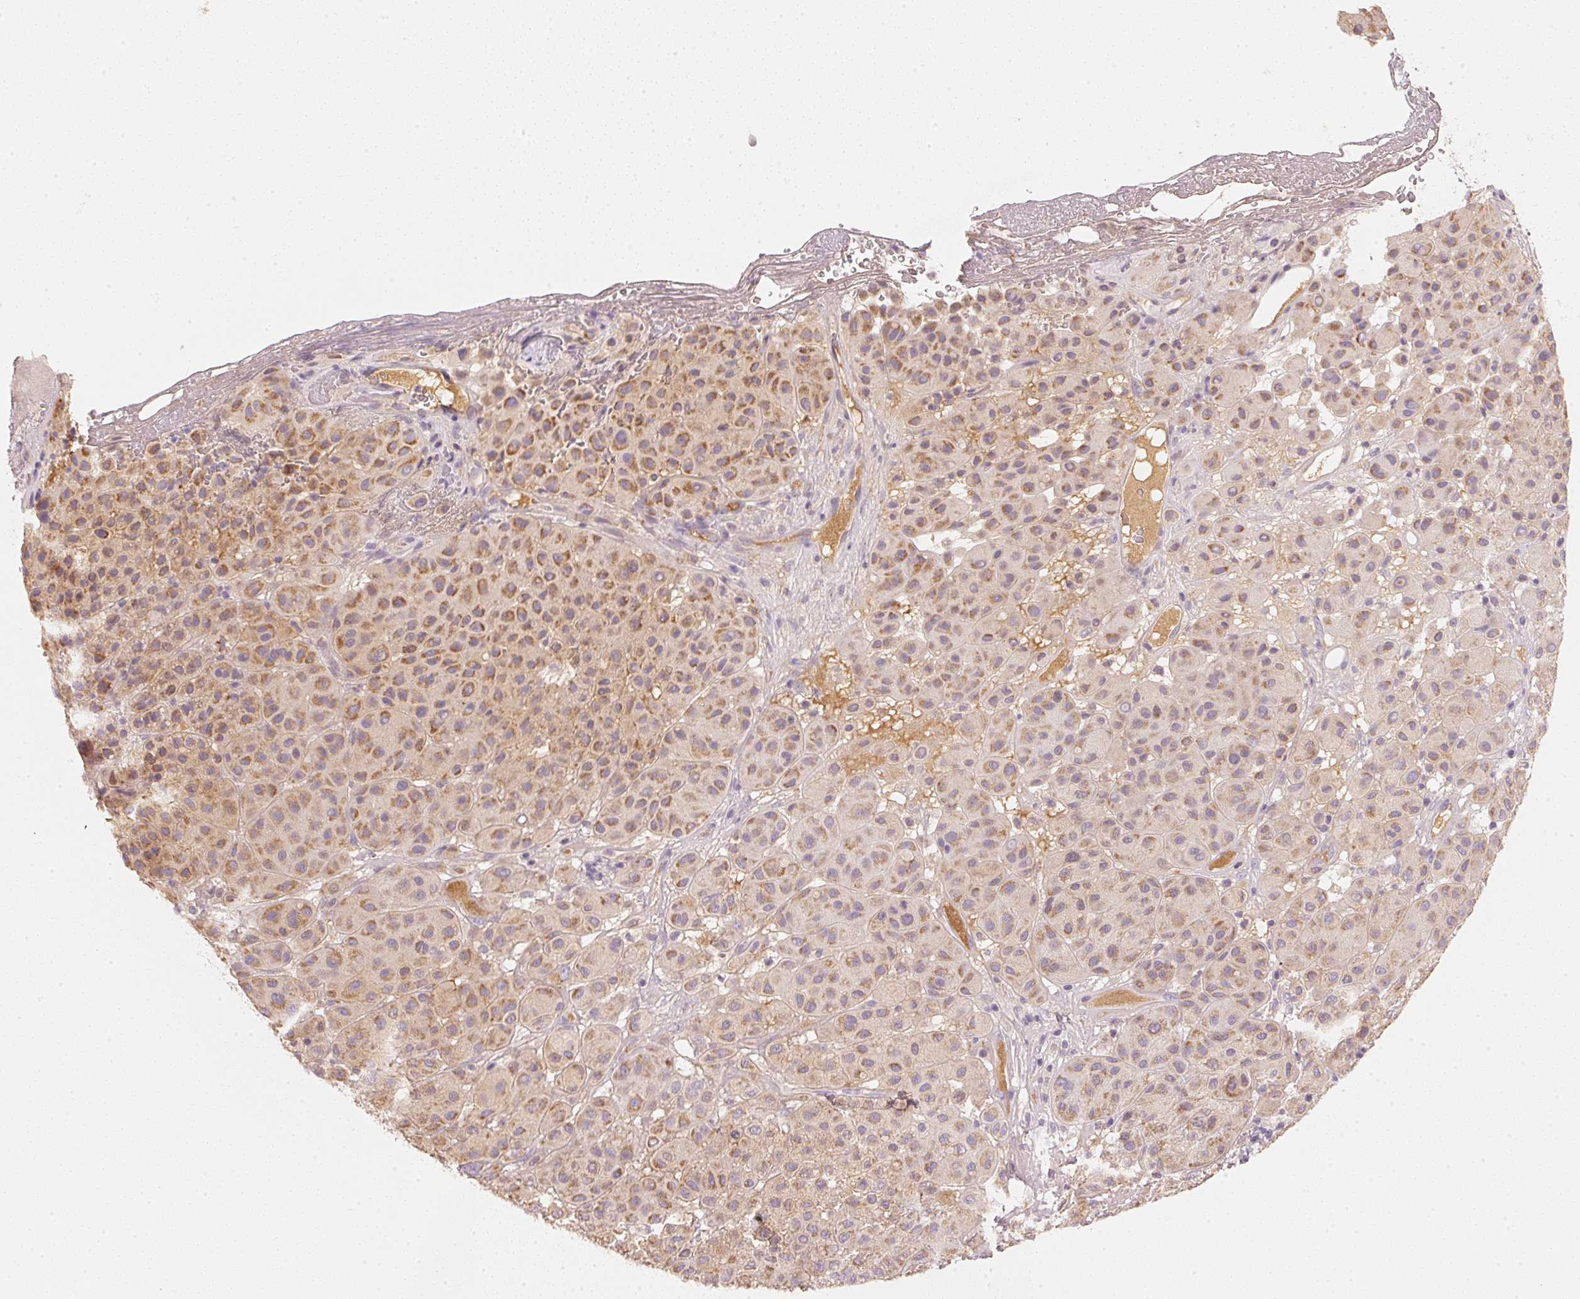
{"staining": {"intensity": "moderate", "quantity": ">75%", "location": "cytoplasmic/membranous"}, "tissue": "melanoma", "cell_type": "Tumor cells", "image_type": "cancer", "snomed": [{"axis": "morphology", "description": "Malignant melanoma, Metastatic site"}, {"axis": "topography", "description": "Smooth muscle"}], "caption": "Protein expression analysis of human melanoma reveals moderate cytoplasmic/membranous expression in approximately >75% of tumor cells.", "gene": "RMDN2", "patient": {"sex": "male", "age": 41}}